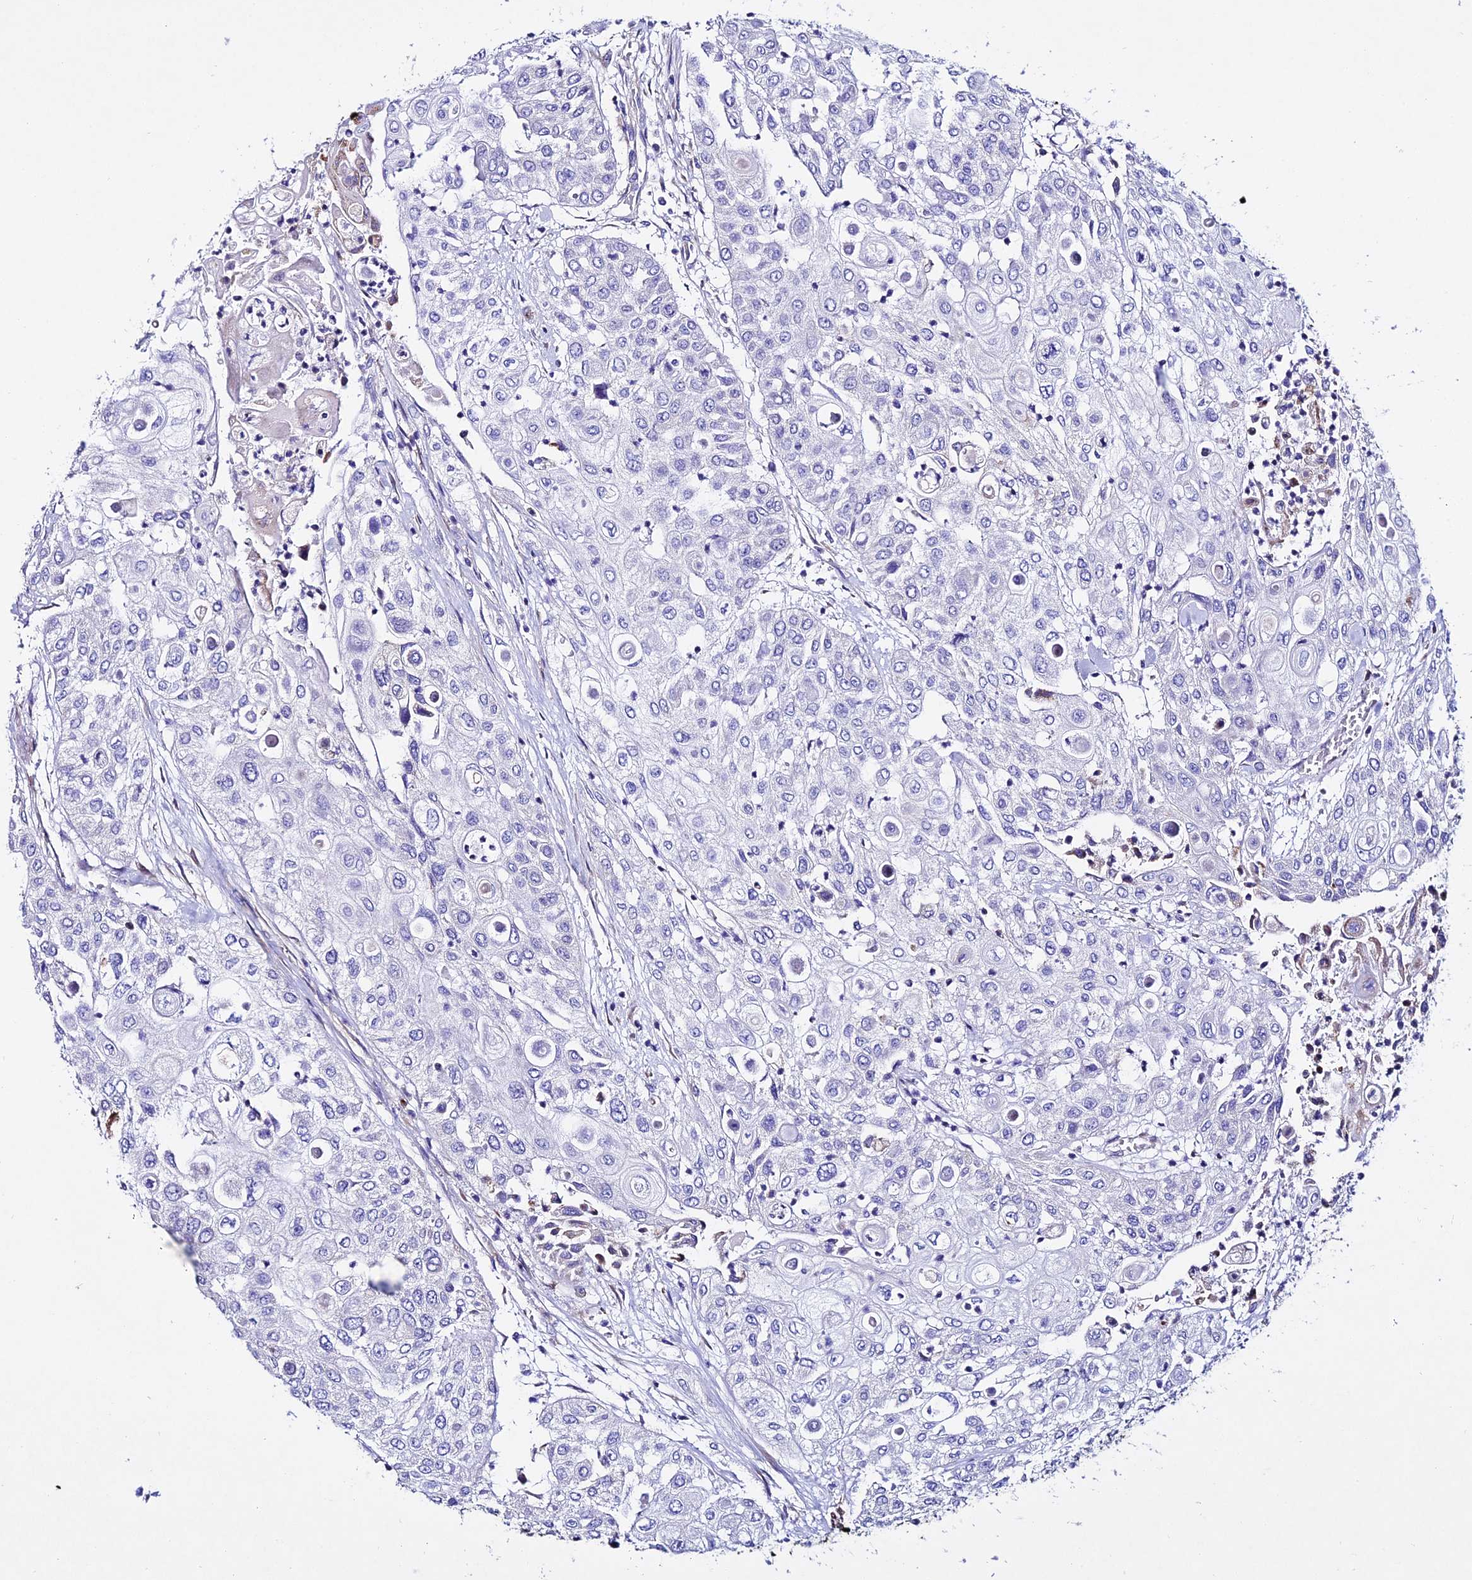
{"staining": {"intensity": "negative", "quantity": "none", "location": "none"}, "tissue": "urothelial cancer", "cell_type": "Tumor cells", "image_type": "cancer", "snomed": [{"axis": "morphology", "description": "Urothelial carcinoma, High grade"}, {"axis": "topography", "description": "Urinary bladder"}], "caption": "IHC photomicrograph of neoplastic tissue: urothelial carcinoma (high-grade) stained with DAB exhibits no significant protein expression in tumor cells.", "gene": "OR51Q1", "patient": {"sex": "female", "age": 79}}